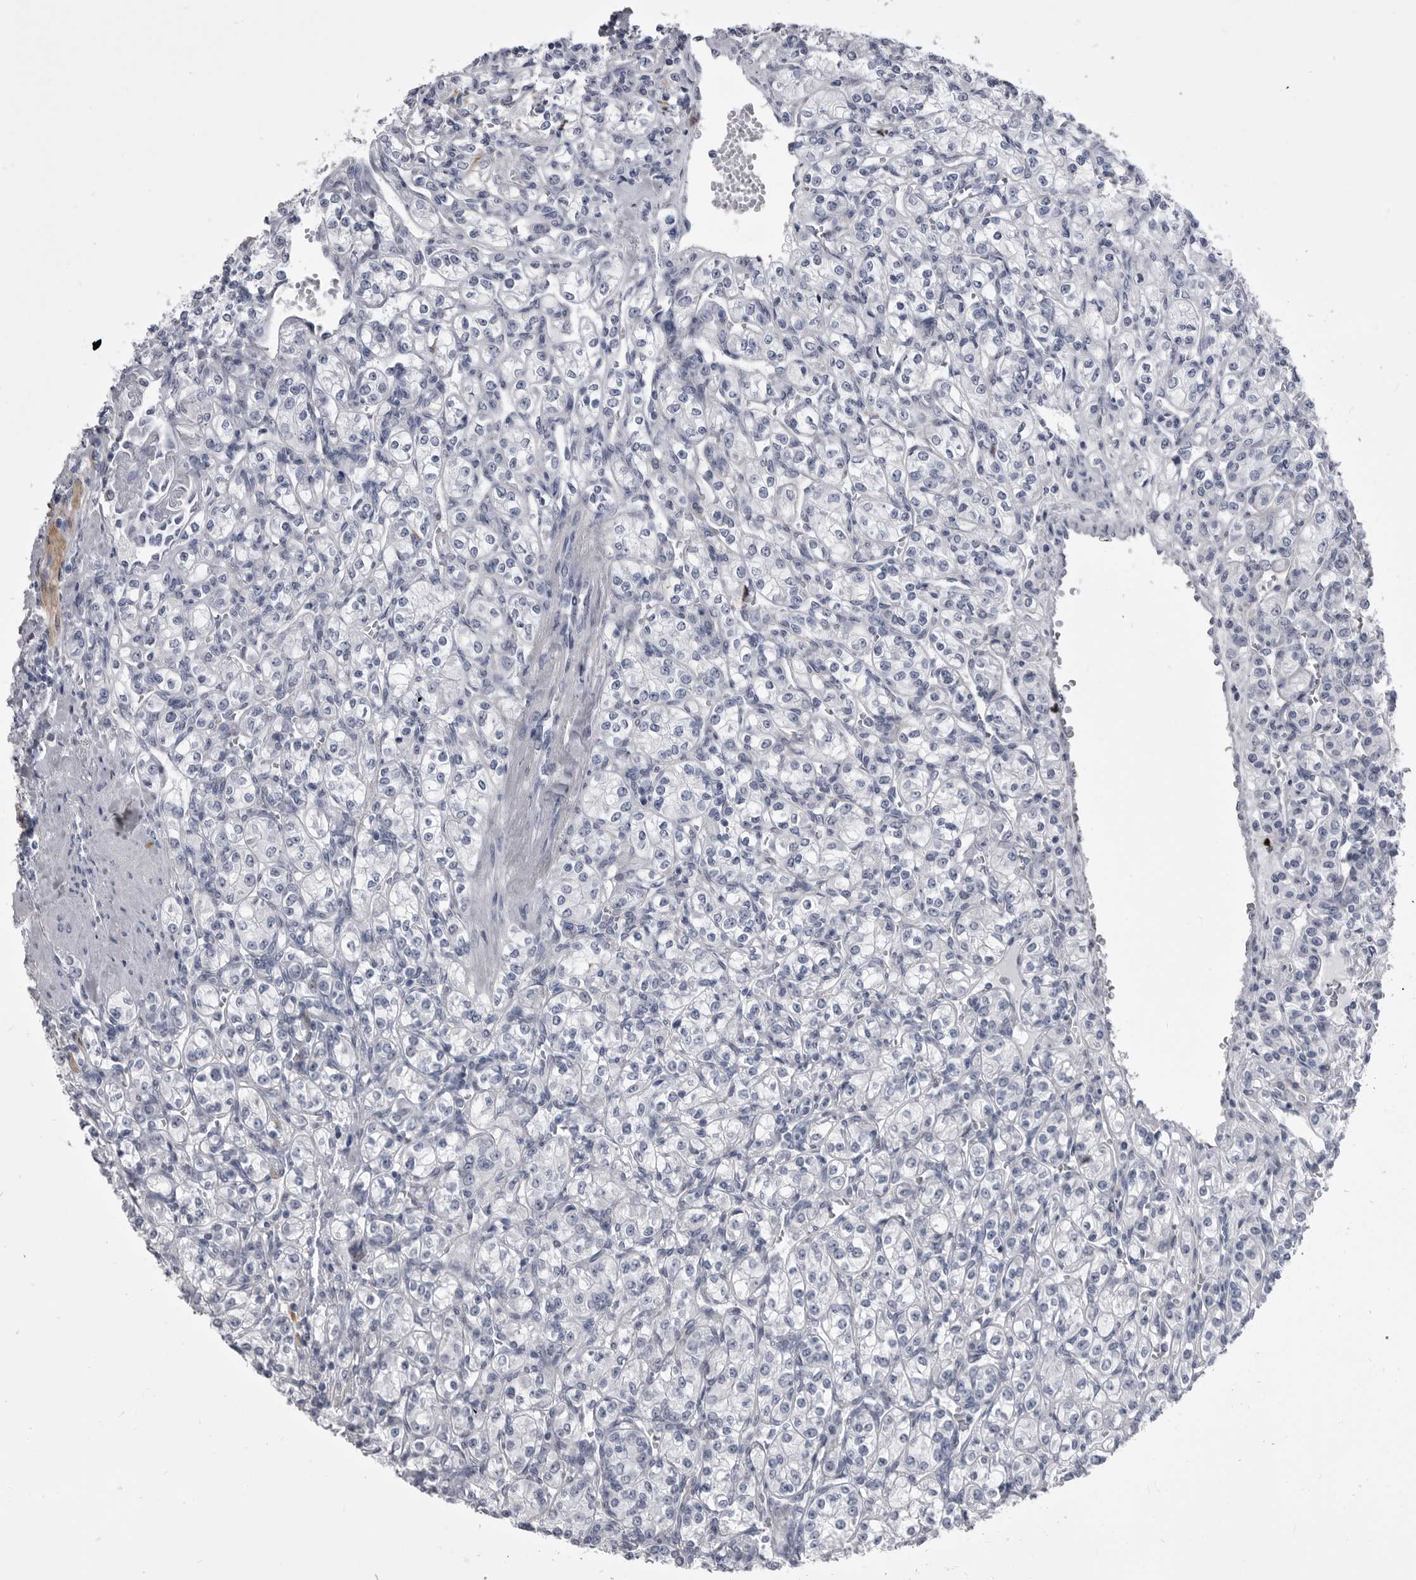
{"staining": {"intensity": "negative", "quantity": "none", "location": "none"}, "tissue": "renal cancer", "cell_type": "Tumor cells", "image_type": "cancer", "snomed": [{"axis": "morphology", "description": "Adenocarcinoma, NOS"}, {"axis": "topography", "description": "Kidney"}], "caption": "Tumor cells are negative for protein expression in human renal cancer.", "gene": "ANK2", "patient": {"sex": "male", "age": 77}}